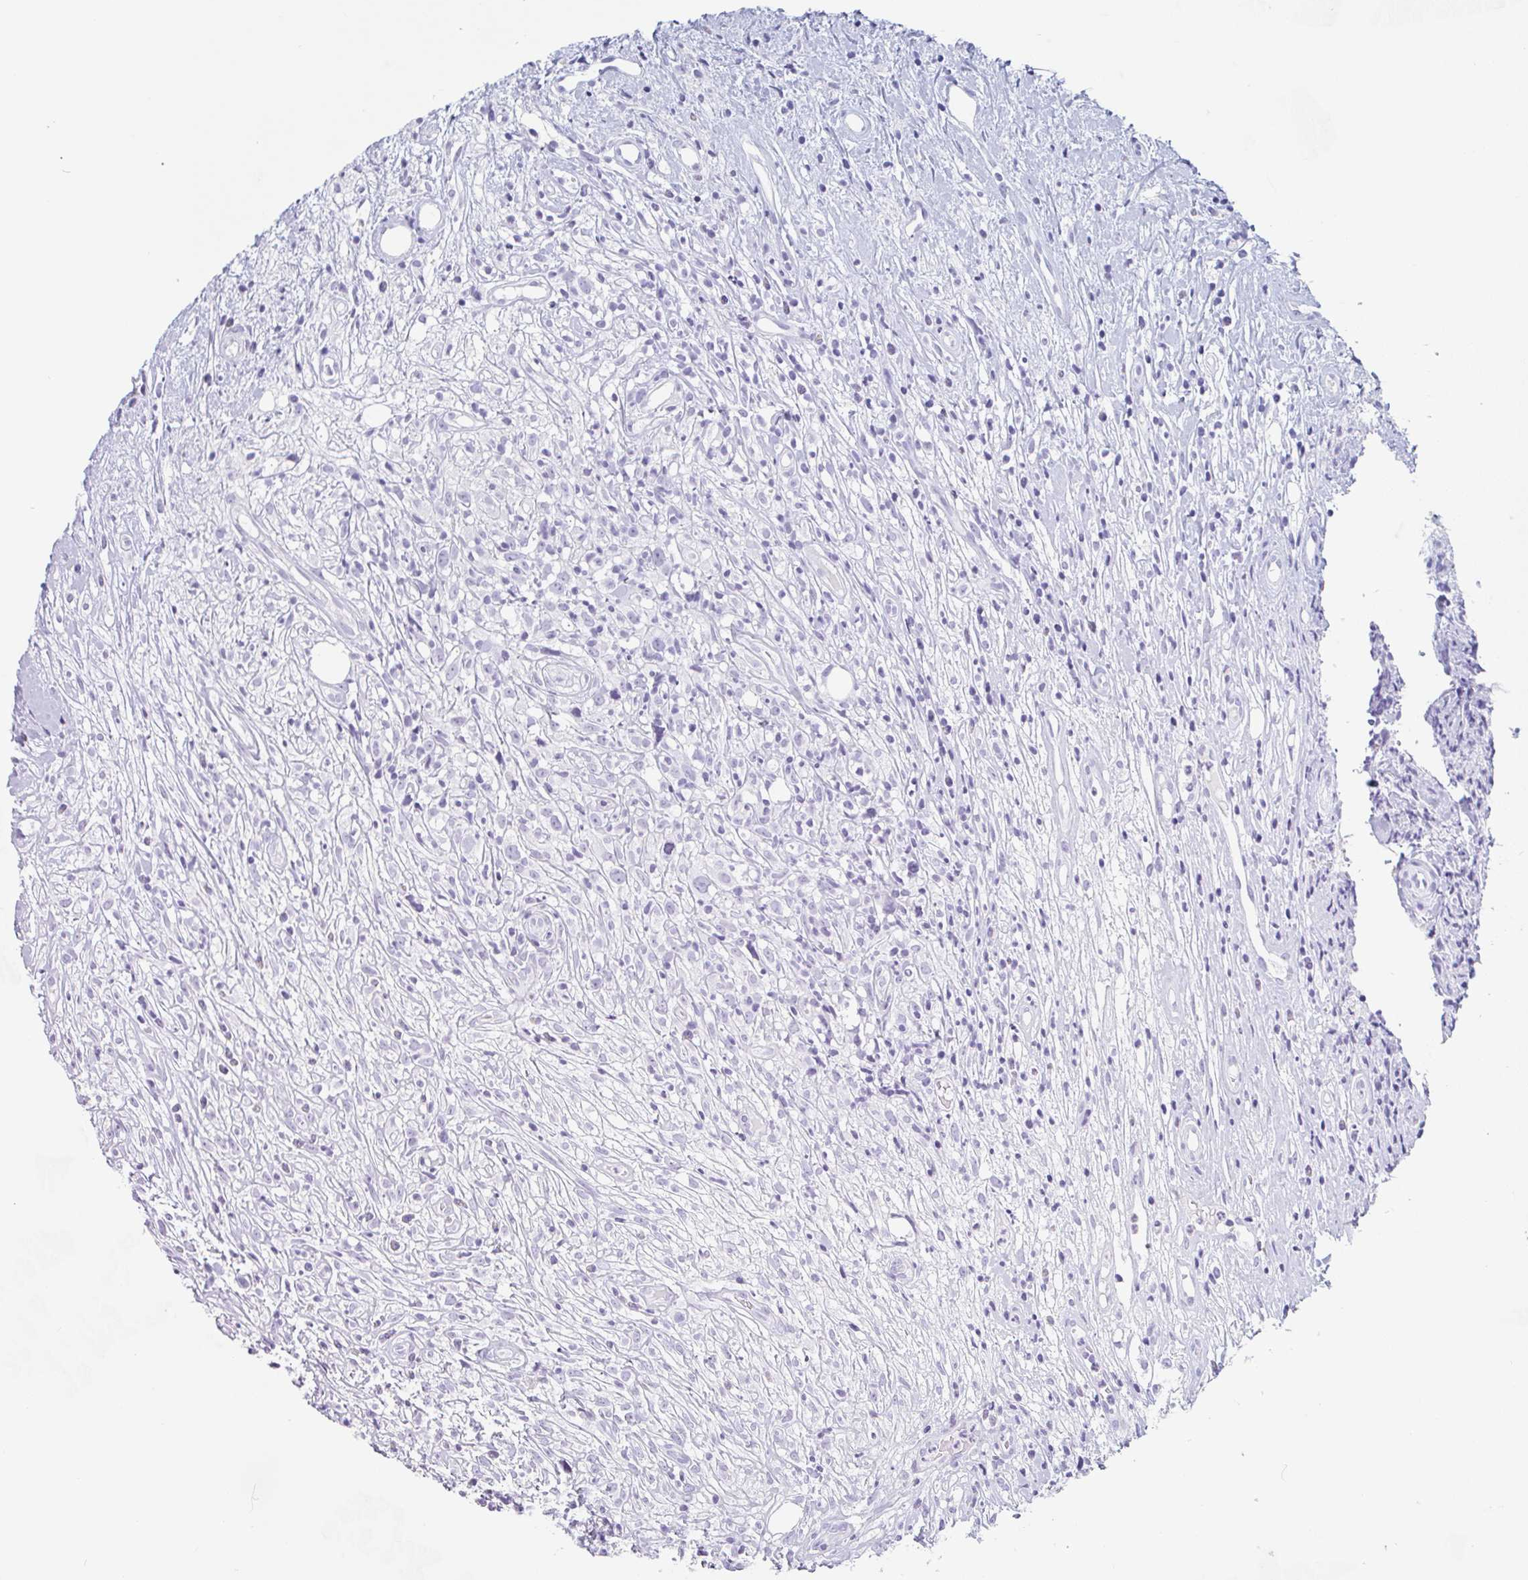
{"staining": {"intensity": "negative", "quantity": "none", "location": "none"}, "tissue": "lymphoma", "cell_type": "Tumor cells", "image_type": "cancer", "snomed": [{"axis": "morphology", "description": "Hodgkin's disease, NOS"}, {"axis": "topography", "description": "No Tissue"}], "caption": "There is no significant positivity in tumor cells of Hodgkin's disease.", "gene": "EMC4", "patient": {"sex": "female", "age": 21}}